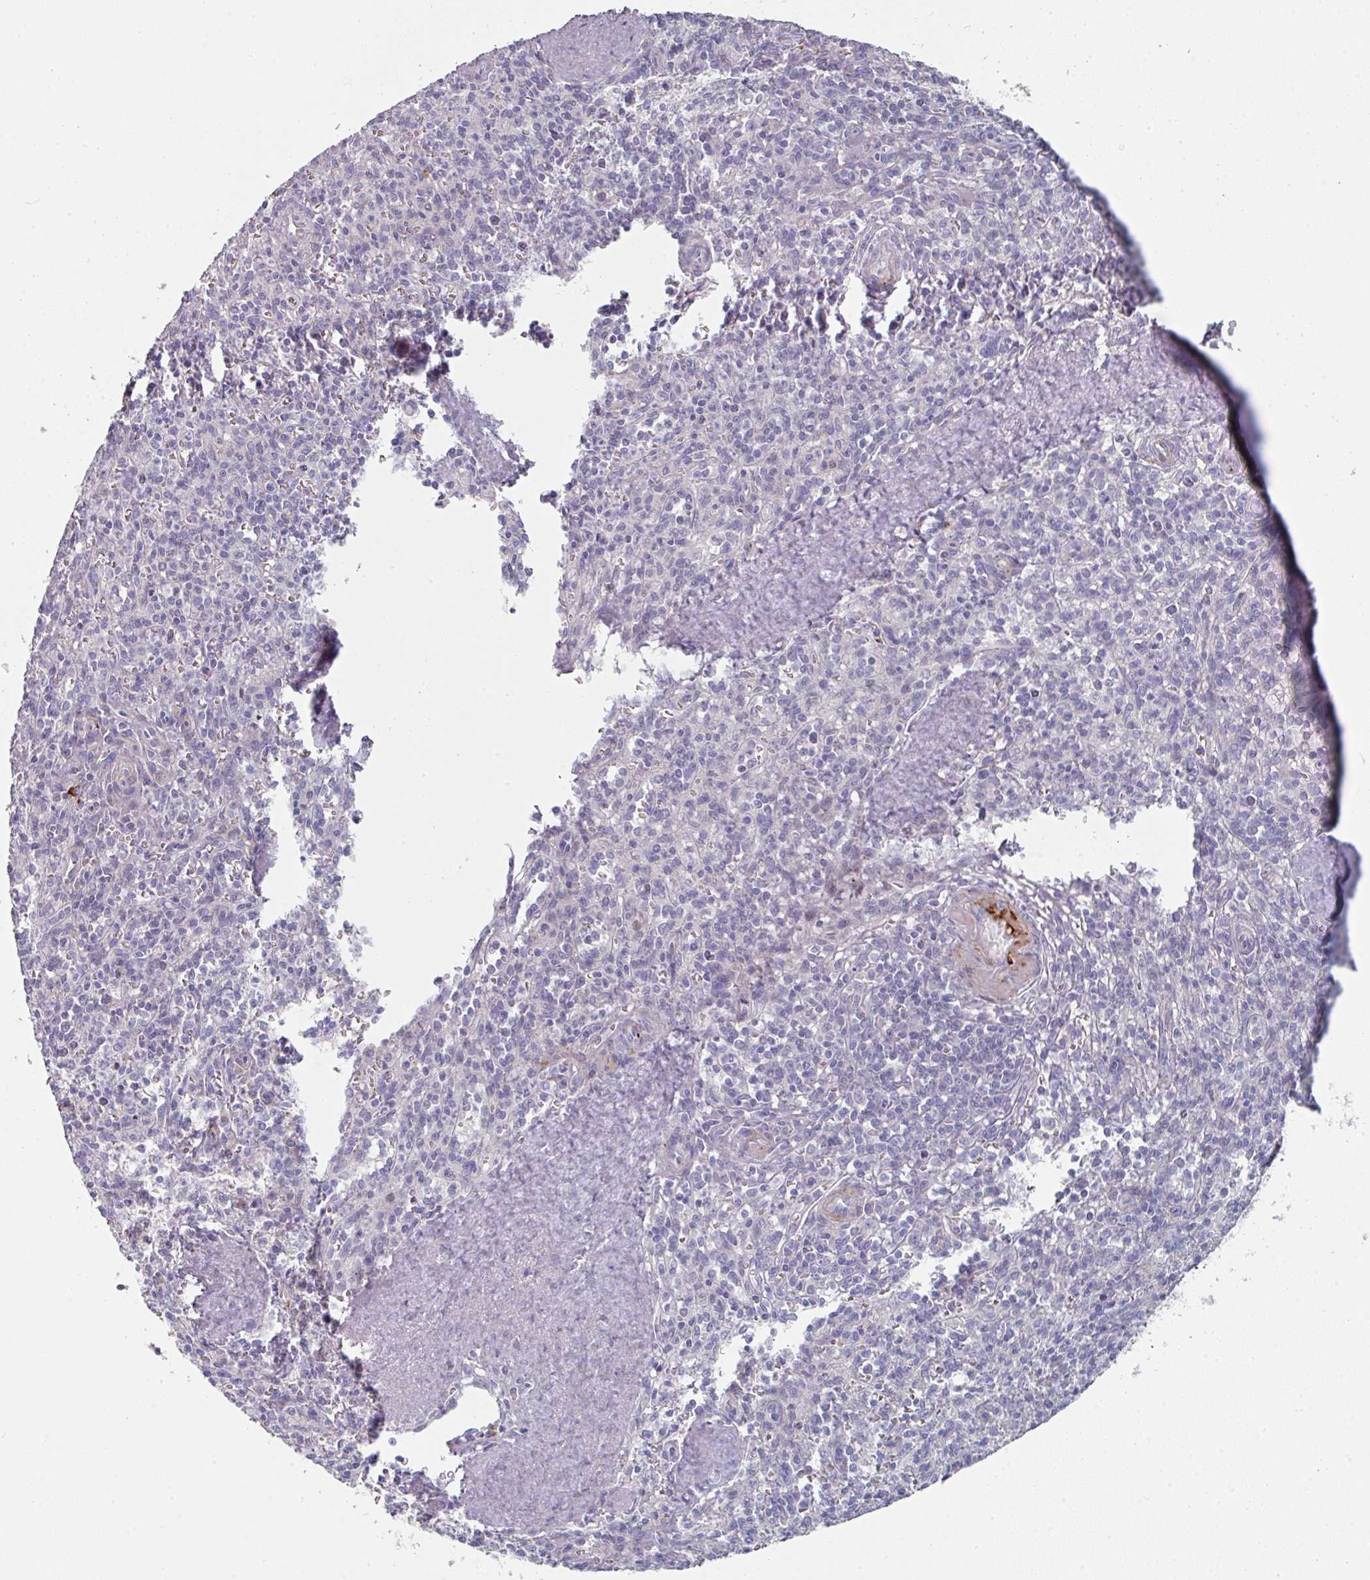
{"staining": {"intensity": "negative", "quantity": "none", "location": "none"}, "tissue": "spleen", "cell_type": "Cells in red pulp", "image_type": "normal", "snomed": [{"axis": "morphology", "description": "Normal tissue, NOS"}, {"axis": "topography", "description": "Spleen"}], "caption": "Cells in red pulp are negative for protein expression in unremarkable human spleen. (DAB (3,3'-diaminobenzidine) IHC, high magnification).", "gene": "NT5C1A", "patient": {"sex": "female", "age": 70}}